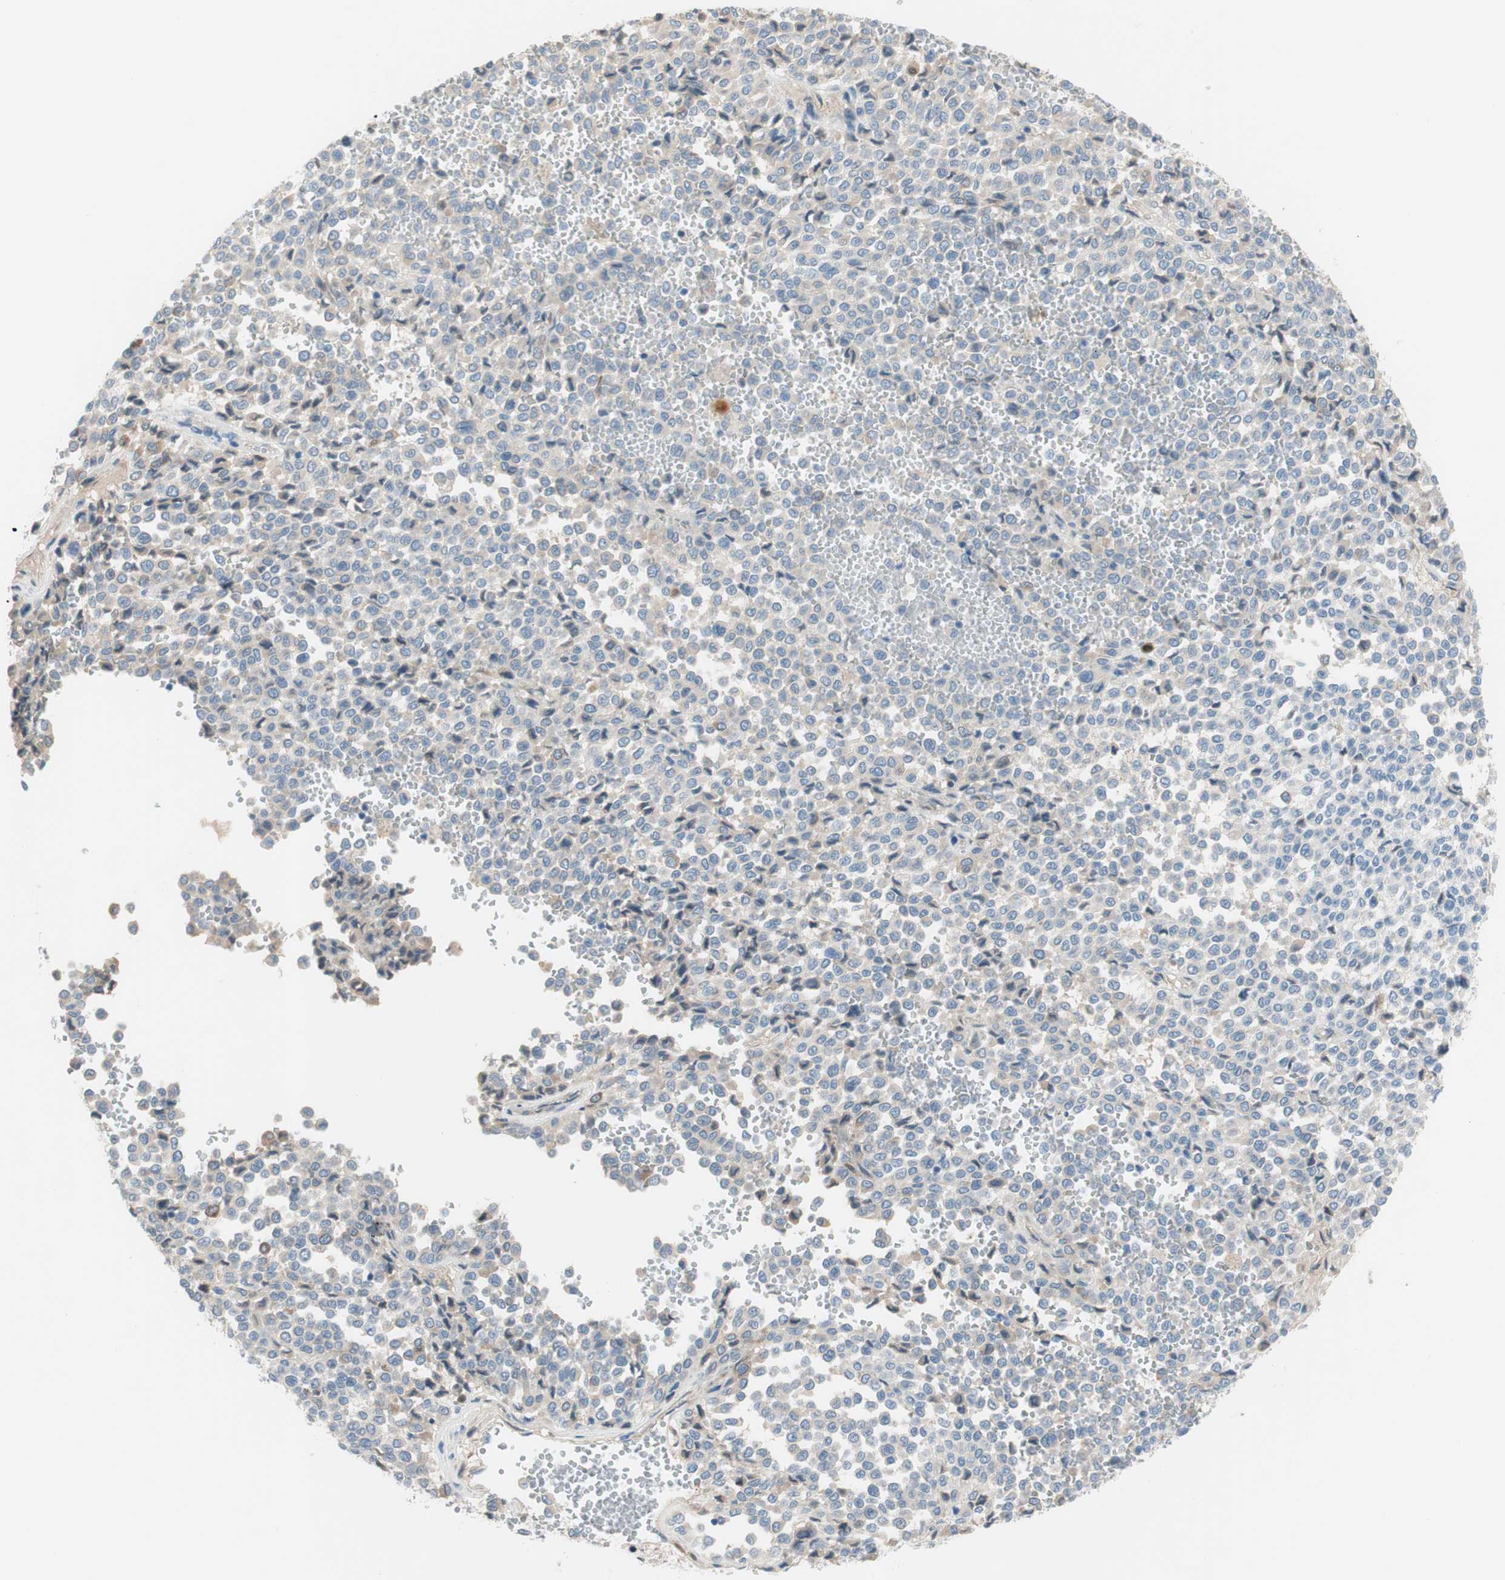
{"staining": {"intensity": "negative", "quantity": "none", "location": "none"}, "tissue": "melanoma", "cell_type": "Tumor cells", "image_type": "cancer", "snomed": [{"axis": "morphology", "description": "Malignant melanoma, Metastatic site"}, {"axis": "topography", "description": "Pancreas"}], "caption": "DAB (3,3'-diaminobenzidine) immunohistochemical staining of human malignant melanoma (metastatic site) shows no significant expression in tumor cells.", "gene": "FDFT1", "patient": {"sex": "female", "age": 30}}